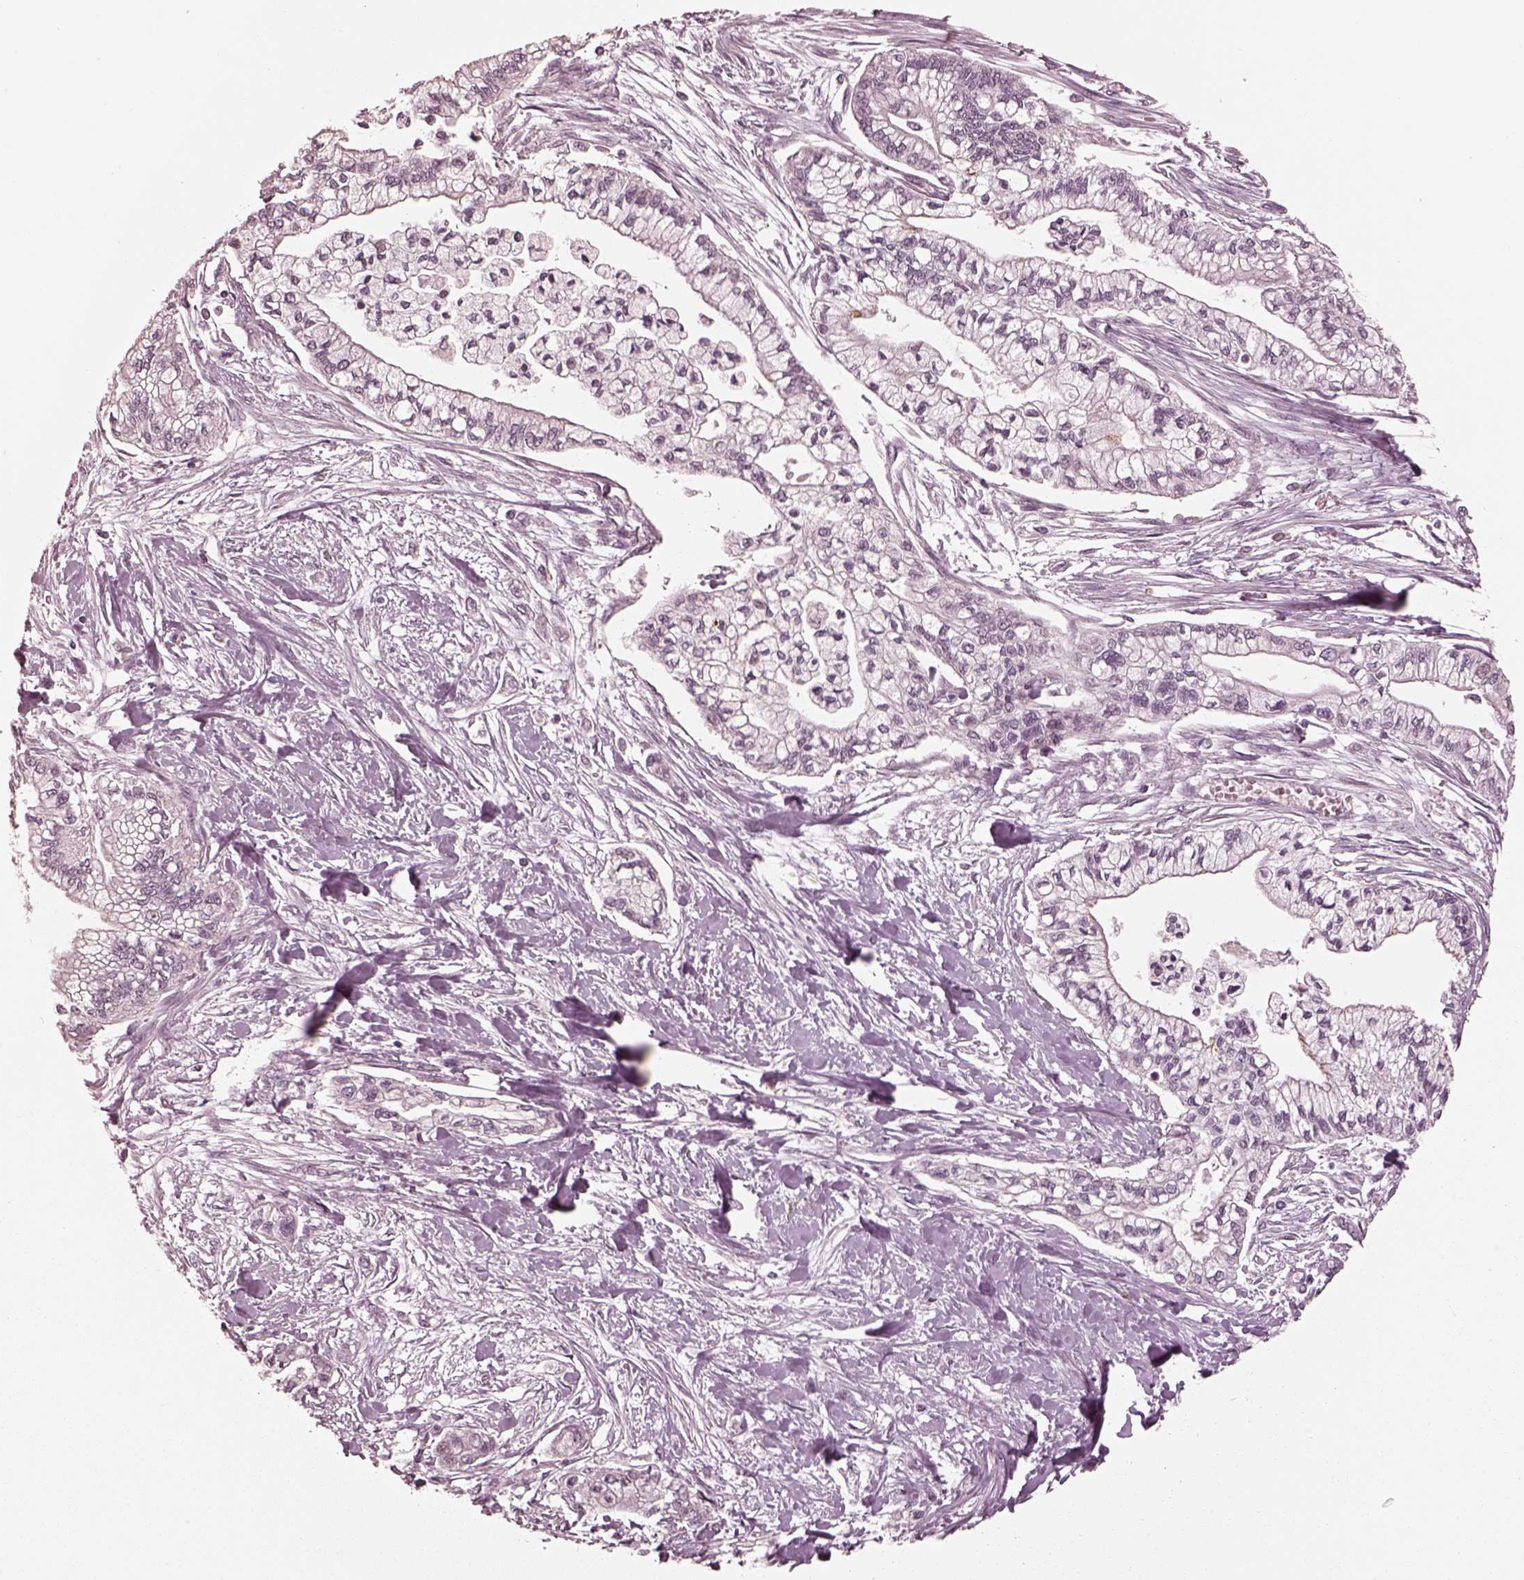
{"staining": {"intensity": "negative", "quantity": "none", "location": "none"}, "tissue": "pancreatic cancer", "cell_type": "Tumor cells", "image_type": "cancer", "snomed": [{"axis": "morphology", "description": "Adenocarcinoma, NOS"}, {"axis": "topography", "description": "Pancreas"}], "caption": "Immunohistochemistry histopathology image of pancreatic cancer stained for a protein (brown), which demonstrates no expression in tumor cells.", "gene": "KCNA2", "patient": {"sex": "male", "age": 54}}